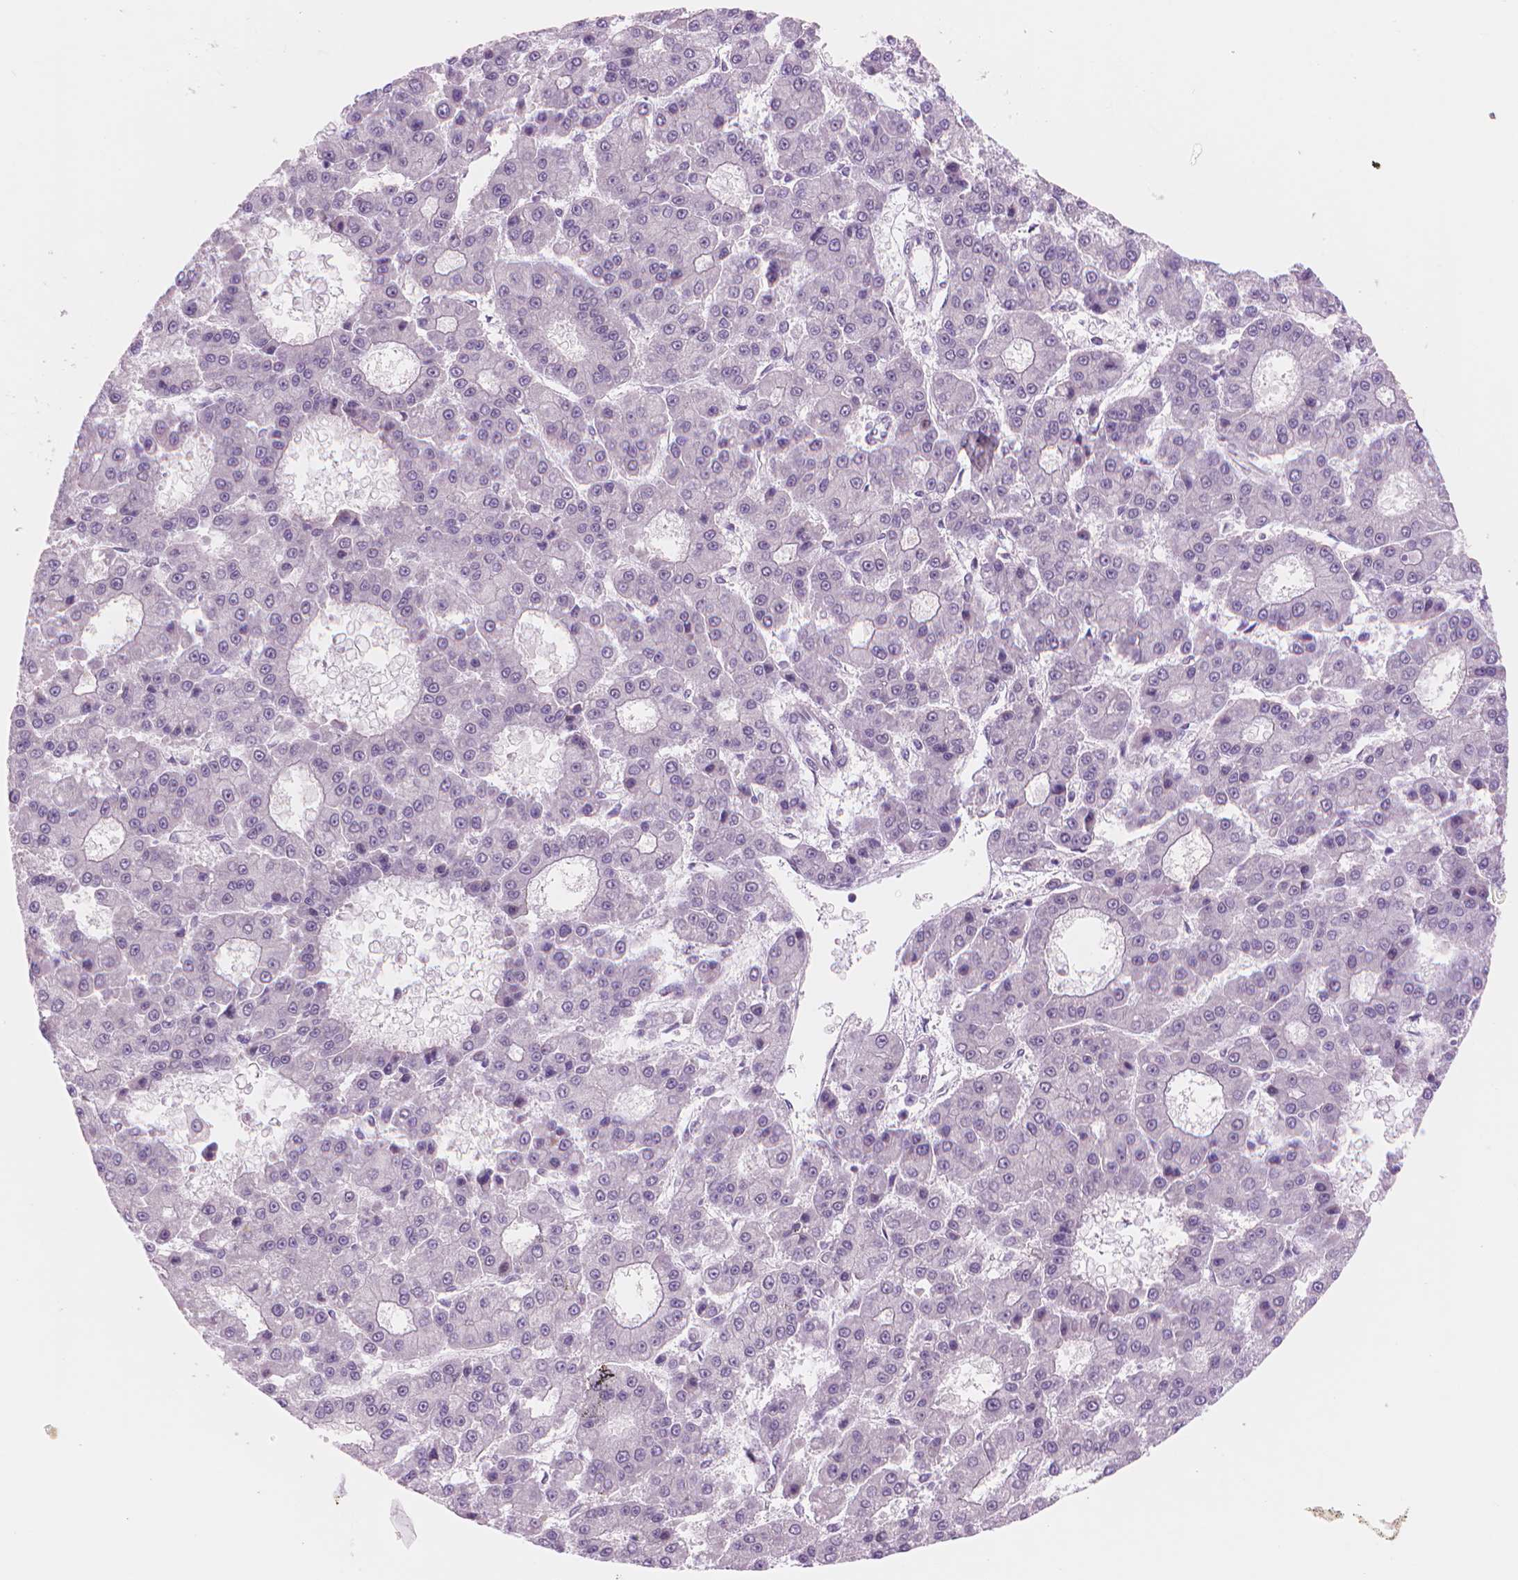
{"staining": {"intensity": "negative", "quantity": "none", "location": "none"}, "tissue": "liver cancer", "cell_type": "Tumor cells", "image_type": "cancer", "snomed": [{"axis": "morphology", "description": "Carcinoma, Hepatocellular, NOS"}, {"axis": "topography", "description": "Liver"}], "caption": "Liver hepatocellular carcinoma was stained to show a protein in brown. There is no significant positivity in tumor cells. (Stains: DAB (3,3'-diaminobenzidine) immunohistochemistry (IHC) with hematoxylin counter stain, Microscopy: brightfield microscopy at high magnification).", "gene": "POLR3D", "patient": {"sex": "male", "age": 70}}